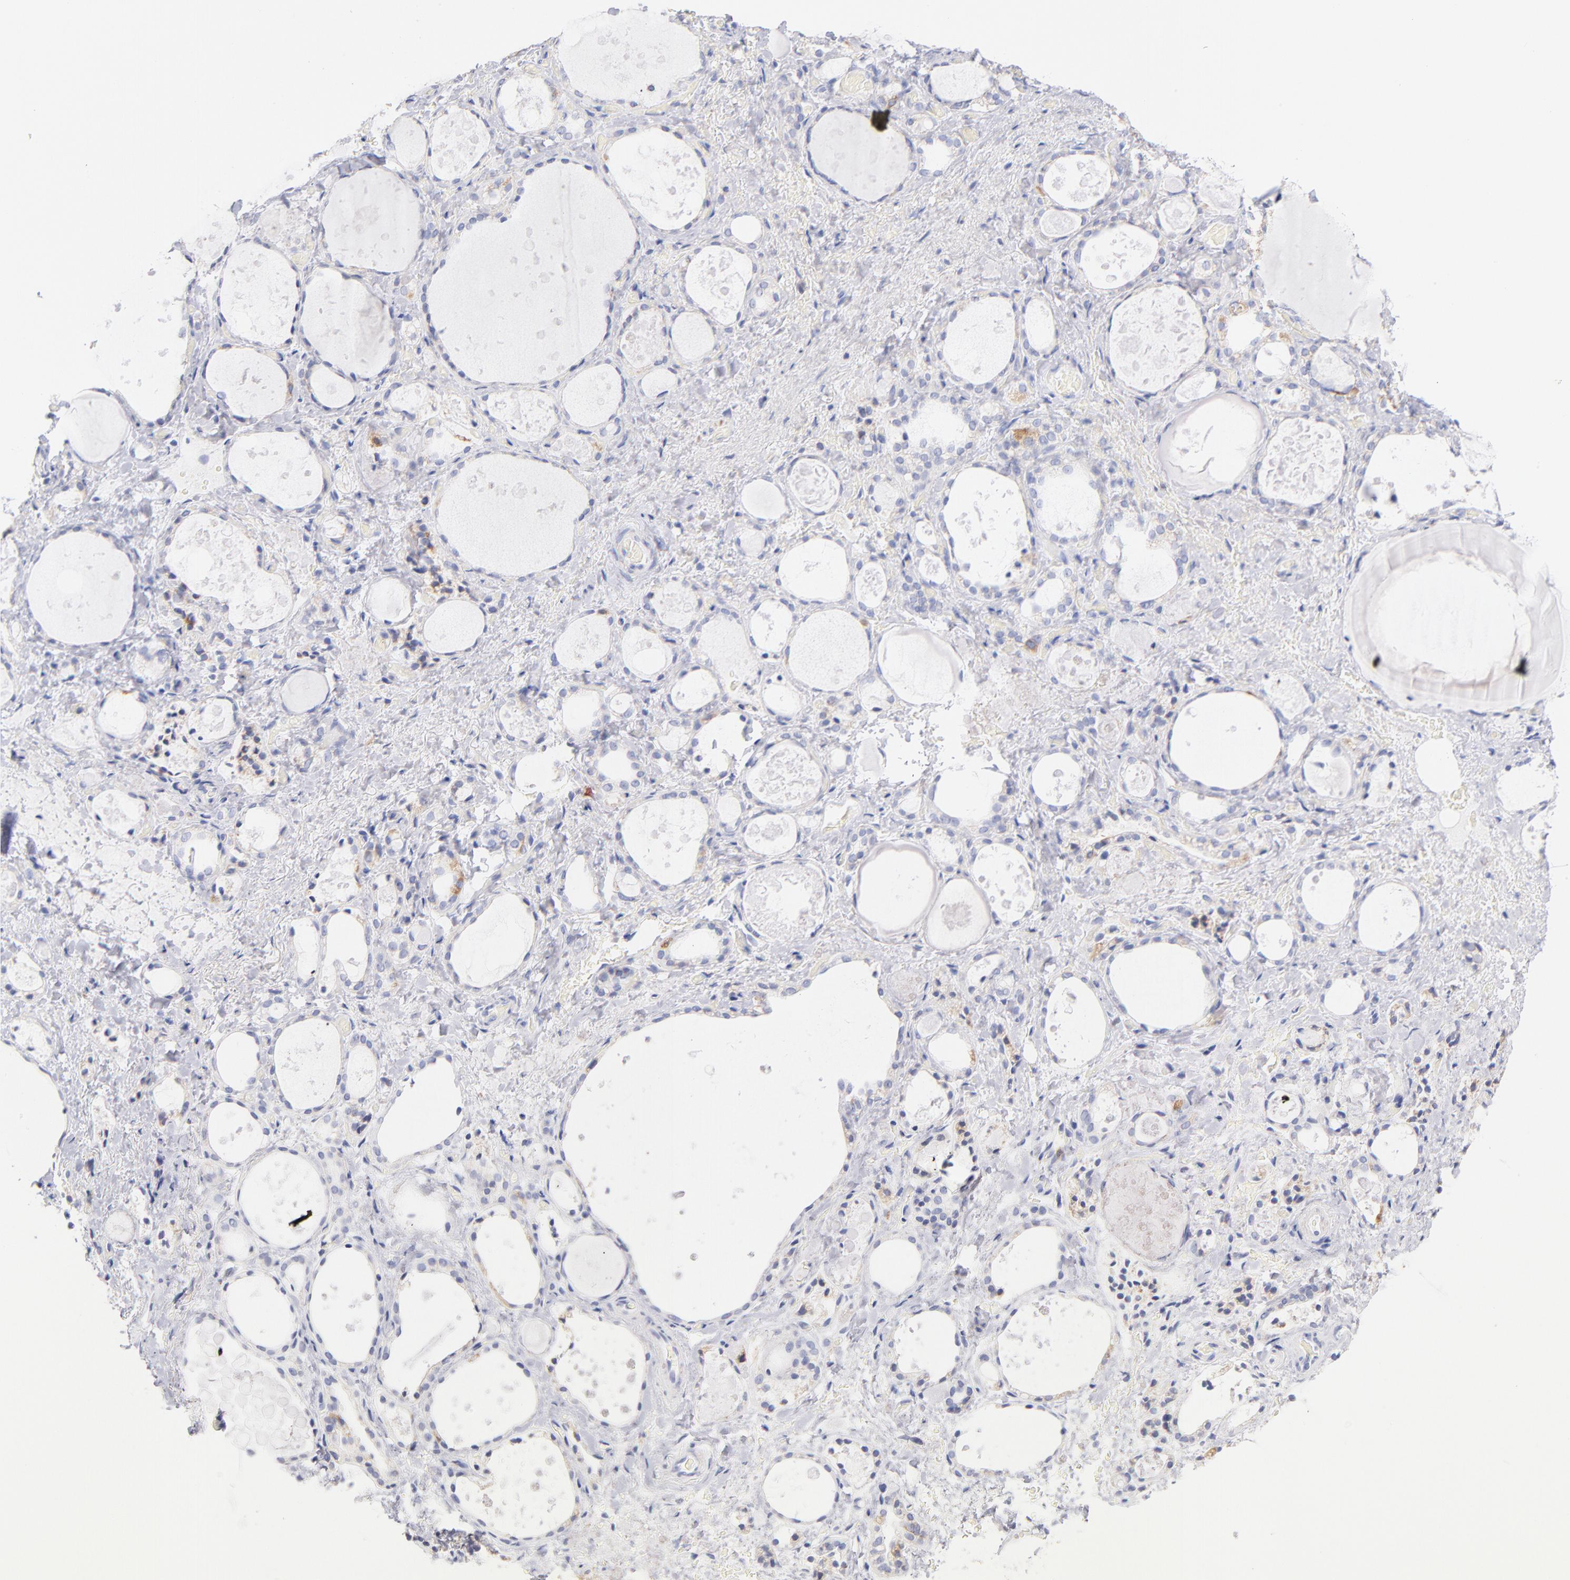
{"staining": {"intensity": "weak", "quantity": "<25%", "location": "cytoplasmic/membranous"}, "tissue": "thyroid gland", "cell_type": "Glandular cells", "image_type": "normal", "snomed": [{"axis": "morphology", "description": "Normal tissue, NOS"}, {"axis": "topography", "description": "Thyroid gland"}], "caption": "IHC micrograph of benign thyroid gland stained for a protein (brown), which shows no positivity in glandular cells.", "gene": "AIFM1", "patient": {"sex": "female", "age": 75}}